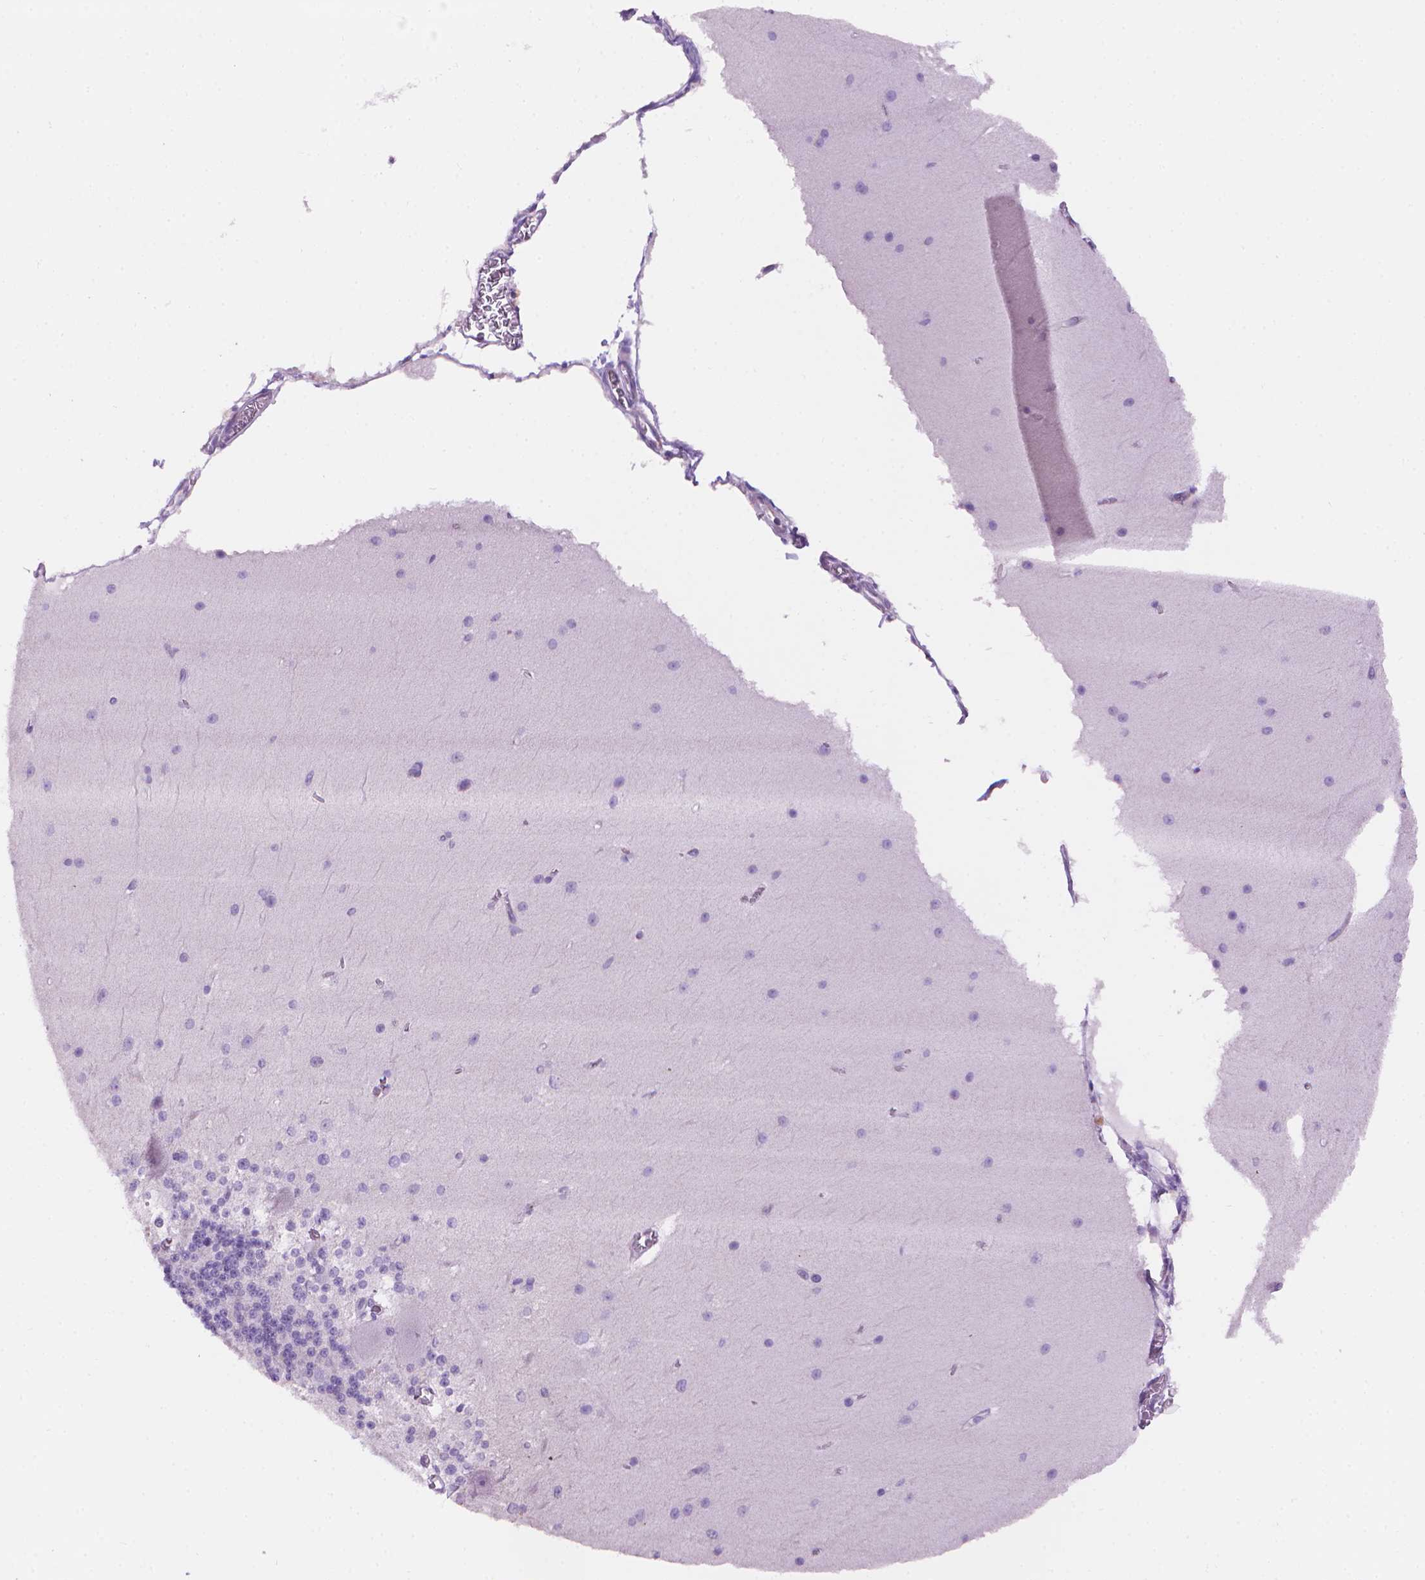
{"staining": {"intensity": "negative", "quantity": "none", "location": "none"}, "tissue": "cerebellum", "cell_type": "Cells in granular layer", "image_type": "normal", "snomed": [{"axis": "morphology", "description": "Normal tissue, NOS"}, {"axis": "topography", "description": "Cerebellum"}], "caption": "A high-resolution micrograph shows immunohistochemistry (IHC) staining of benign cerebellum, which exhibits no significant staining in cells in granular layer.", "gene": "TMEM184A", "patient": {"sex": "female", "age": 19}}